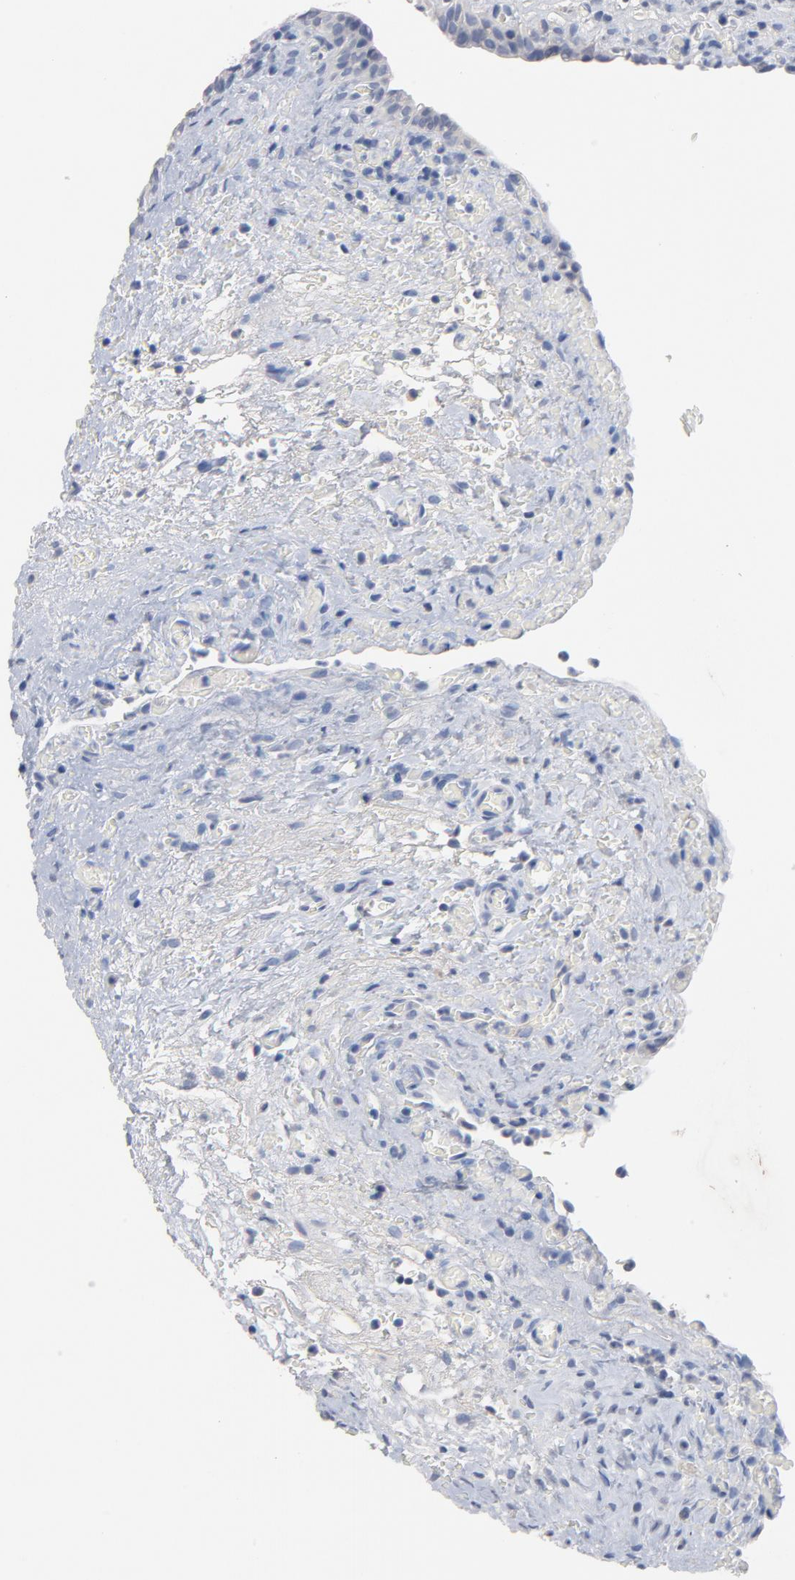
{"staining": {"intensity": "negative", "quantity": "none", "location": "none"}, "tissue": "urinary bladder", "cell_type": "Urothelial cells", "image_type": "normal", "snomed": [{"axis": "morphology", "description": "Normal tissue, NOS"}, {"axis": "morphology", "description": "Dysplasia, NOS"}, {"axis": "topography", "description": "Urinary bladder"}], "caption": "This histopathology image is of unremarkable urinary bladder stained with immunohistochemistry (IHC) to label a protein in brown with the nuclei are counter-stained blue. There is no expression in urothelial cells. (DAB (3,3'-diaminobenzidine) immunohistochemistry, high magnification).", "gene": "ZCCHC13", "patient": {"sex": "male", "age": 35}}